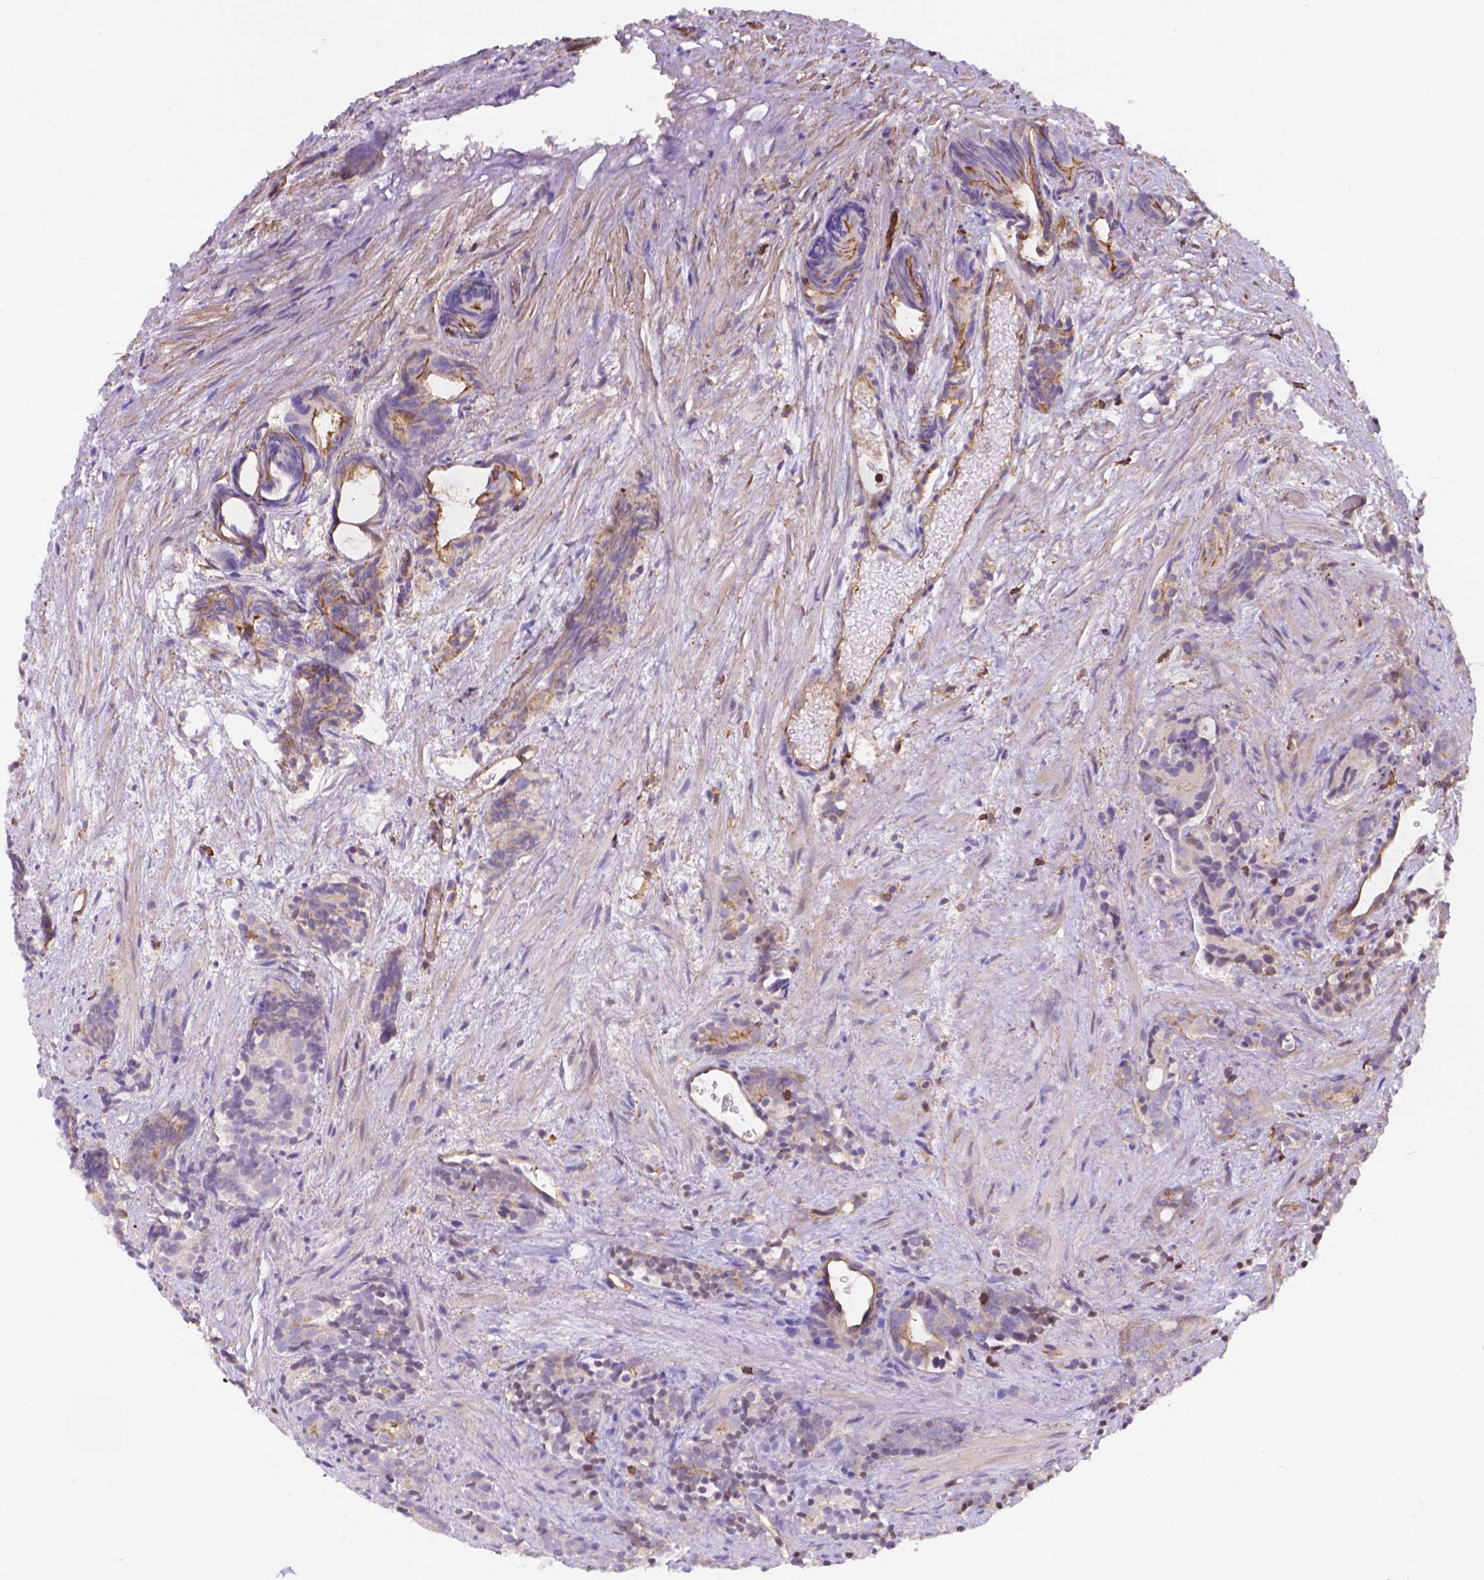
{"staining": {"intensity": "negative", "quantity": "none", "location": "none"}, "tissue": "prostate cancer", "cell_type": "Tumor cells", "image_type": "cancer", "snomed": [{"axis": "morphology", "description": "Adenocarcinoma, High grade"}, {"axis": "topography", "description": "Prostate"}], "caption": "Human prostate cancer stained for a protein using IHC displays no expression in tumor cells.", "gene": "DMWD", "patient": {"sex": "male", "age": 84}}